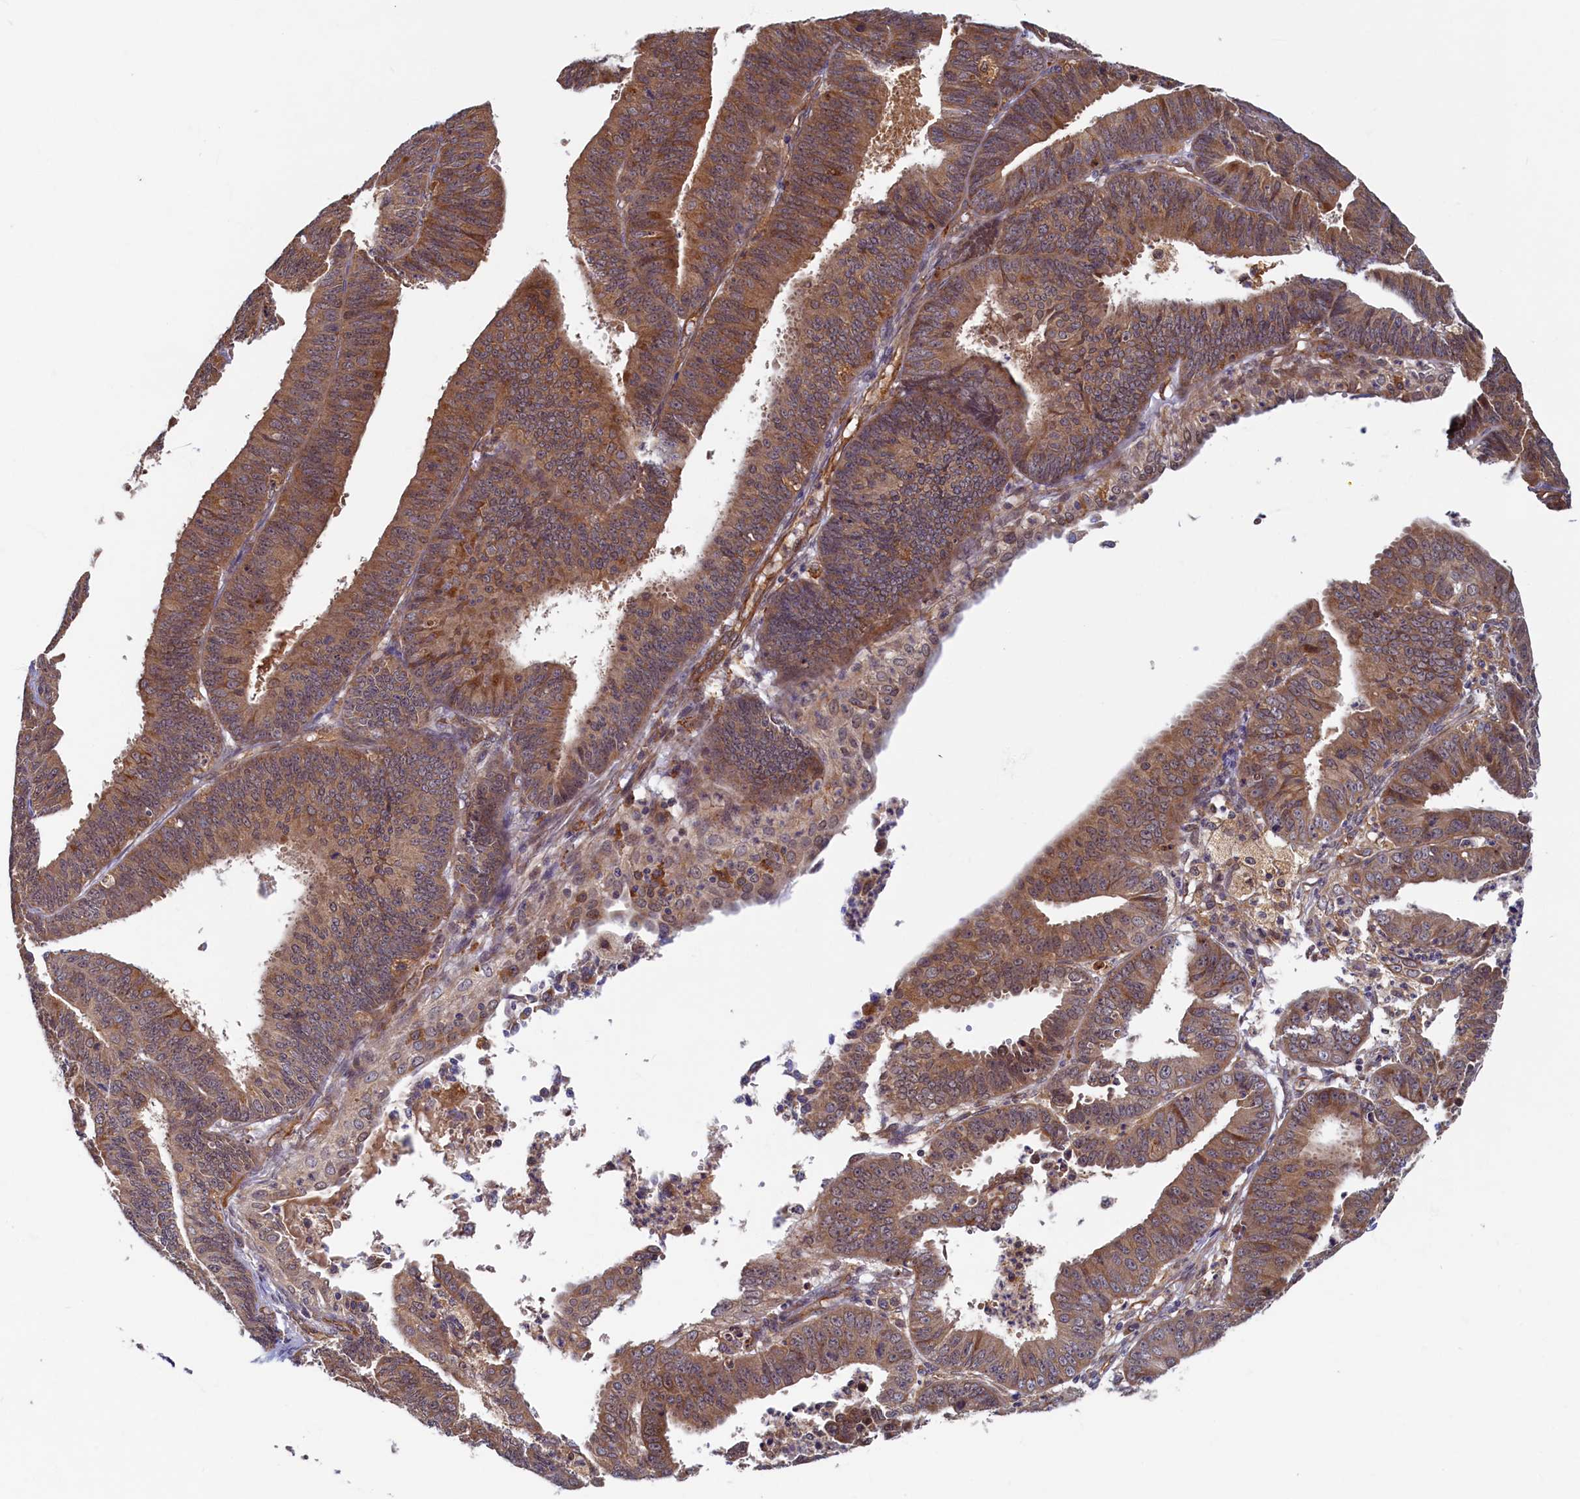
{"staining": {"intensity": "moderate", "quantity": ">75%", "location": "cytoplasmic/membranous"}, "tissue": "endometrial cancer", "cell_type": "Tumor cells", "image_type": "cancer", "snomed": [{"axis": "morphology", "description": "Adenocarcinoma, NOS"}, {"axis": "topography", "description": "Endometrium"}], "caption": "This is a histology image of immunohistochemistry staining of endometrial adenocarcinoma, which shows moderate positivity in the cytoplasmic/membranous of tumor cells.", "gene": "STX12", "patient": {"sex": "female", "age": 73}}